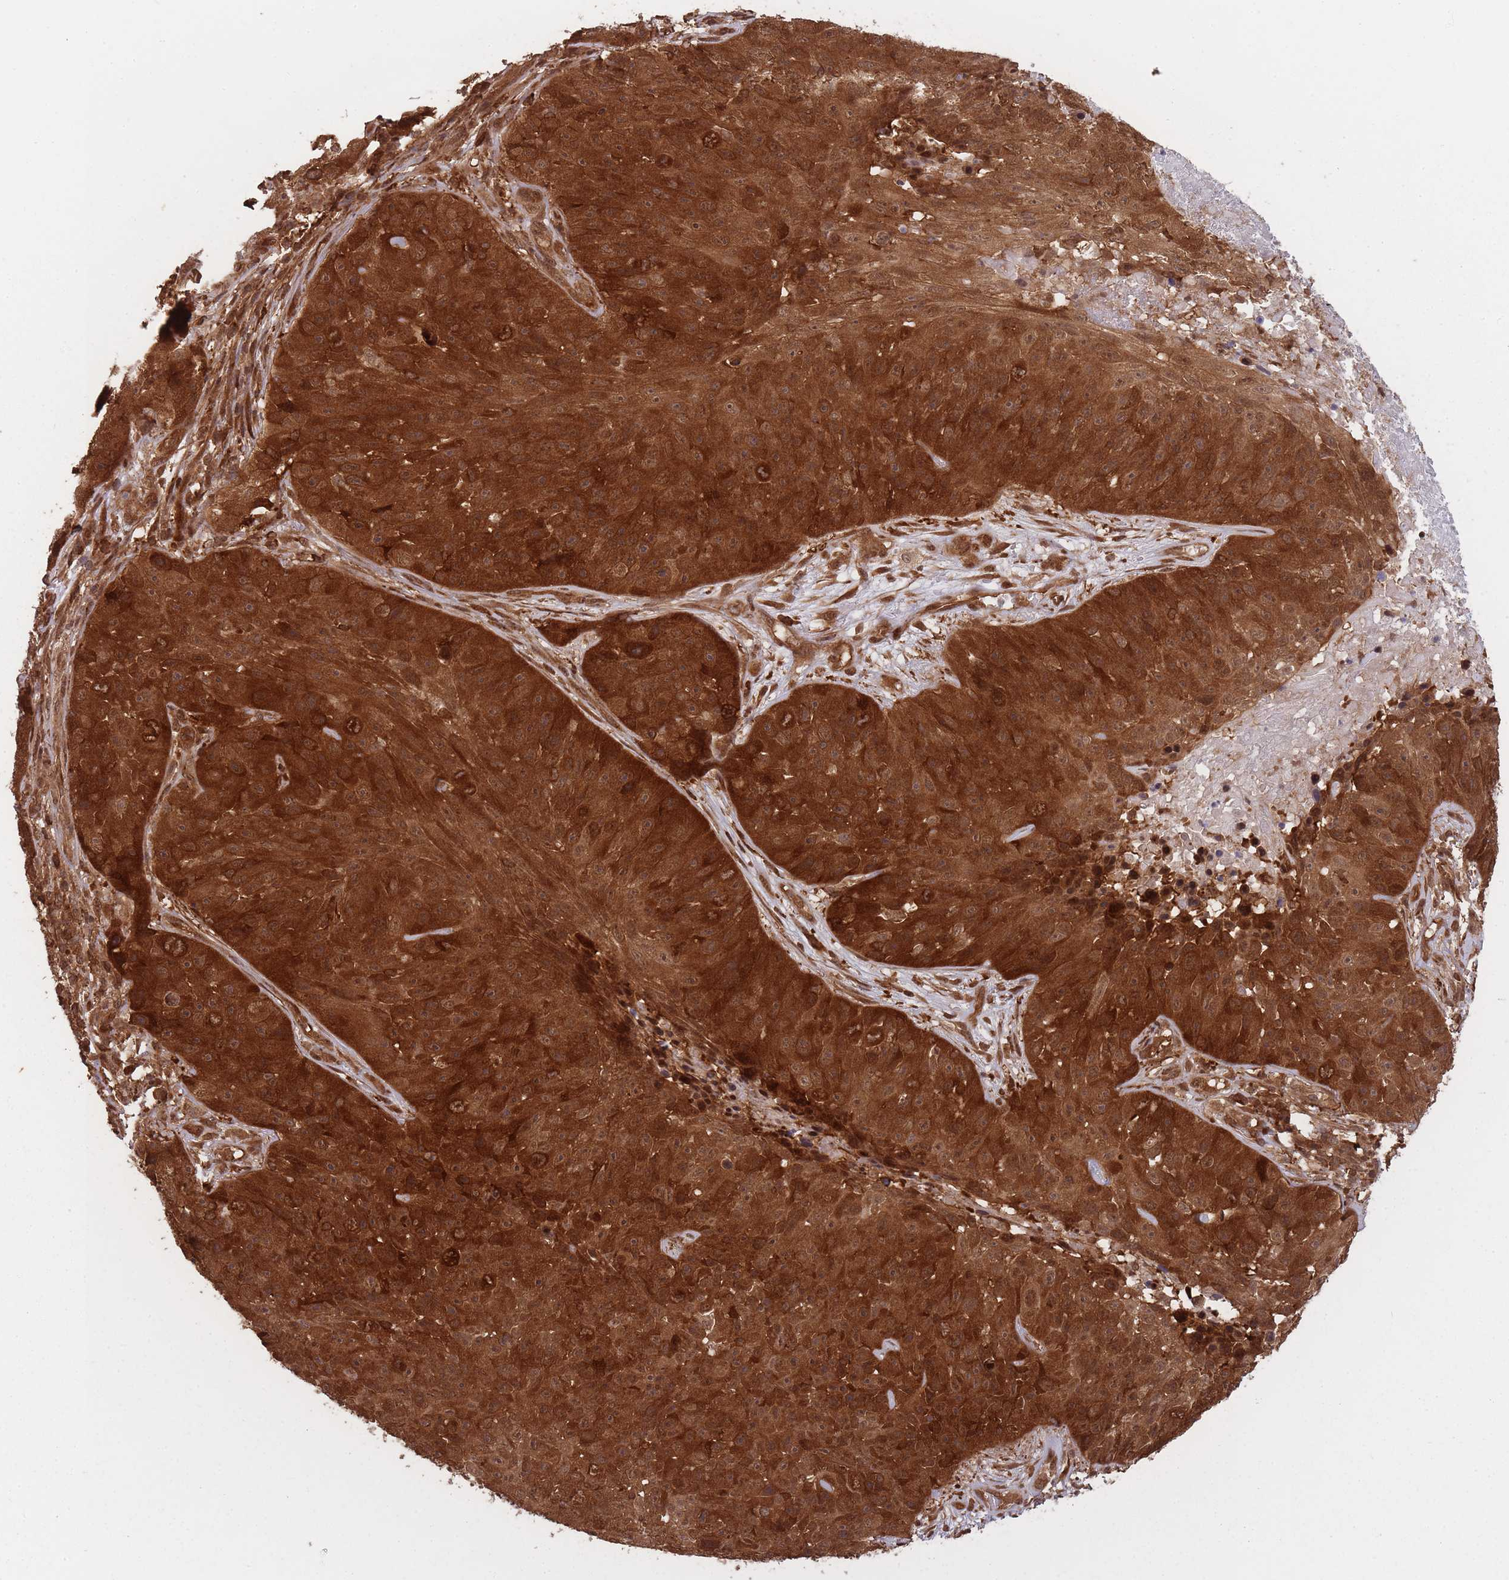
{"staining": {"intensity": "strong", "quantity": ">75%", "location": "cytoplasmic/membranous"}, "tissue": "skin cancer", "cell_type": "Tumor cells", "image_type": "cancer", "snomed": [{"axis": "morphology", "description": "Squamous cell carcinoma, NOS"}, {"axis": "topography", "description": "Skin"}], "caption": "This micrograph displays immunohistochemistry (IHC) staining of skin cancer (squamous cell carcinoma), with high strong cytoplasmic/membranous positivity in approximately >75% of tumor cells.", "gene": "PPP6R3", "patient": {"sex": "female", "age": 87}}